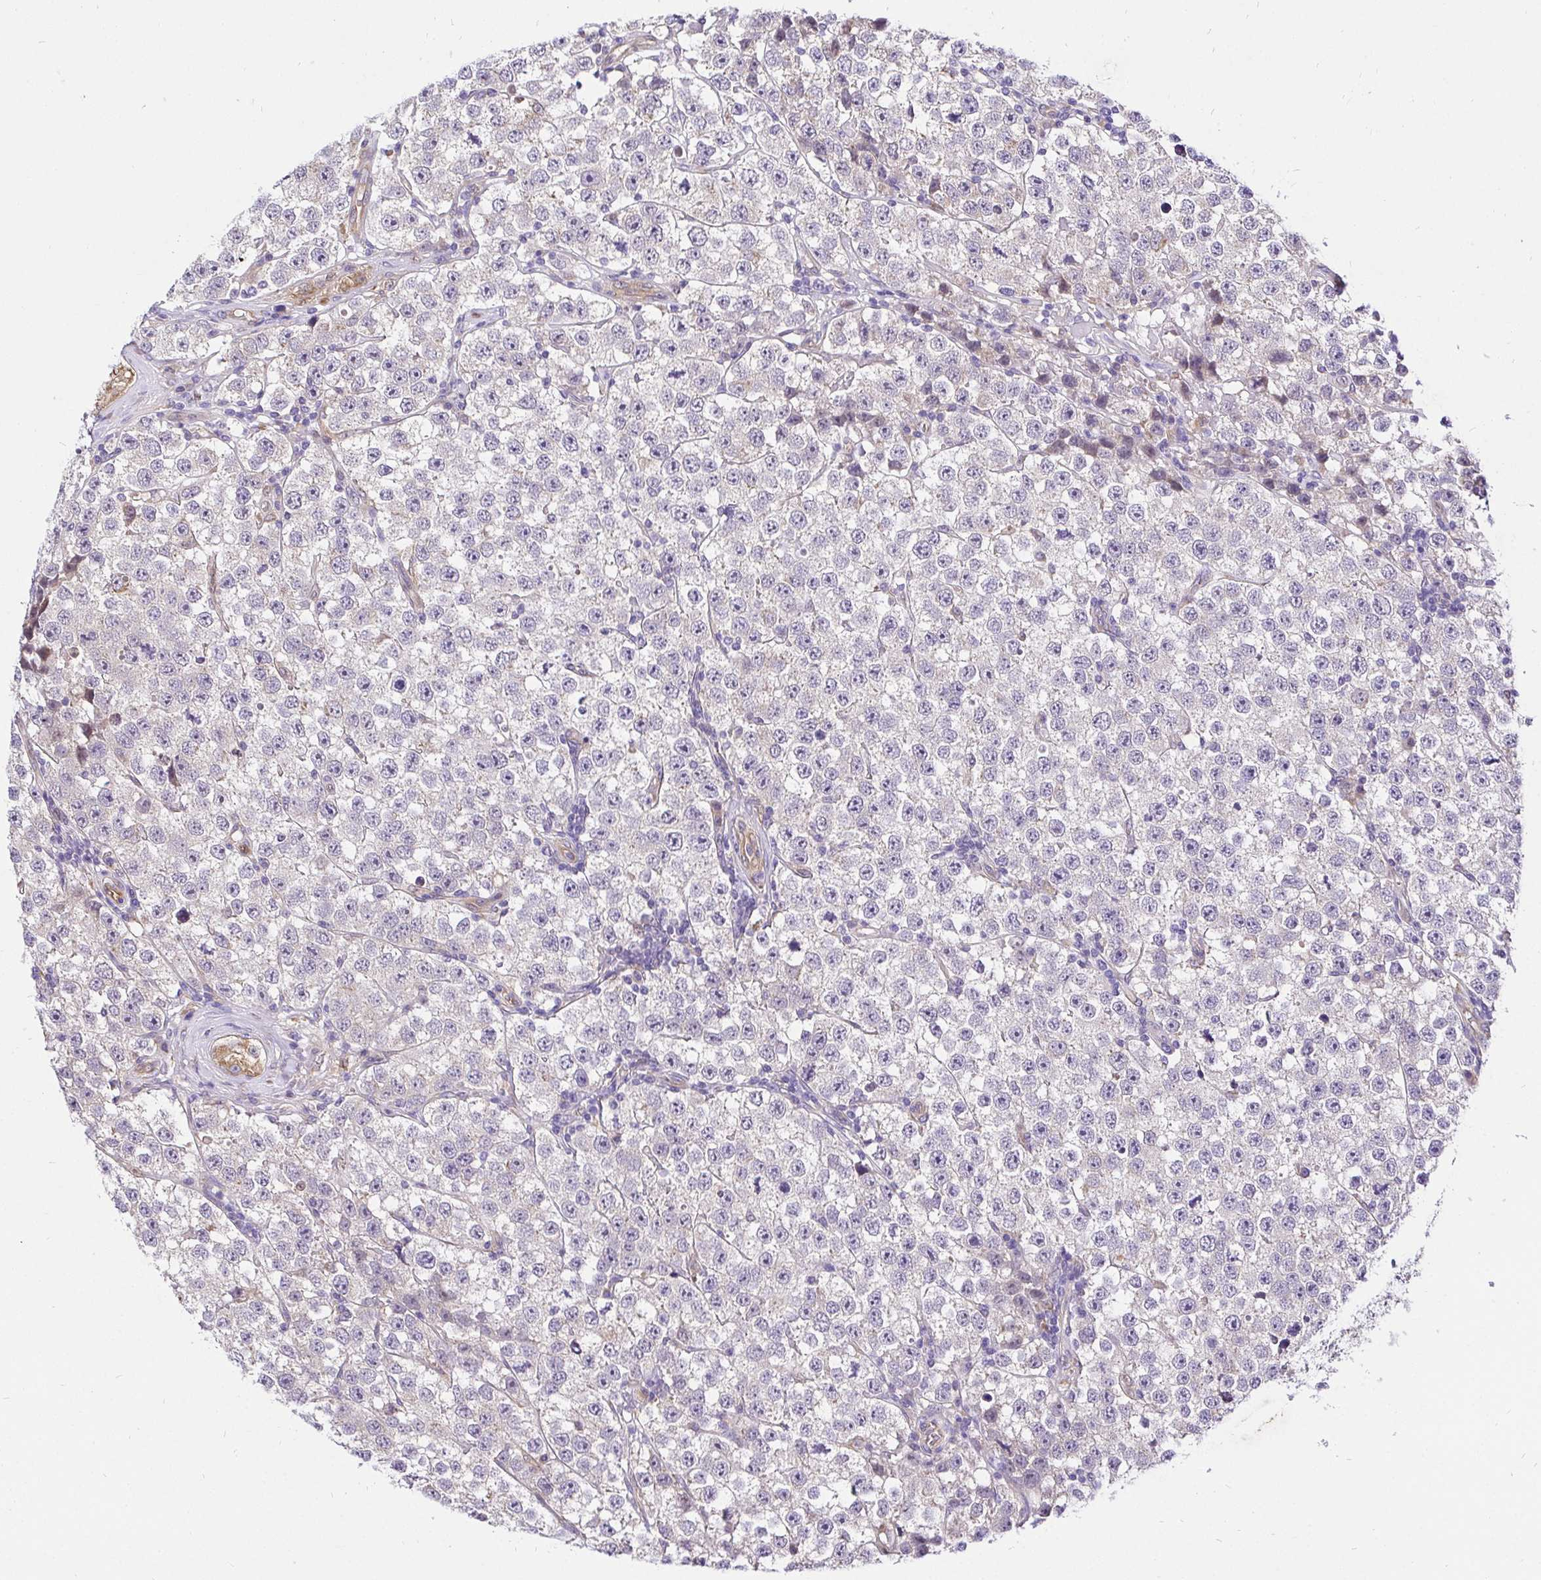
{"staining": {"intensity": "negative", "quantity": "none", "location": "none"}, "tissue": "testis cancer", "cell_type": "Tumor cells", "image_type": "cancer", "snomed": [{"axis": "morphology", "description": "Seminoma, NOS"}, {"axis": "topography", "description": "Testis"}], "caption": "IHC micrograph of human testis cancer stained for a protein (brown), which reveals no expression in tumor cells.", "gene": "CCDC122", "patient": {"sex": "male", "age": 34}}